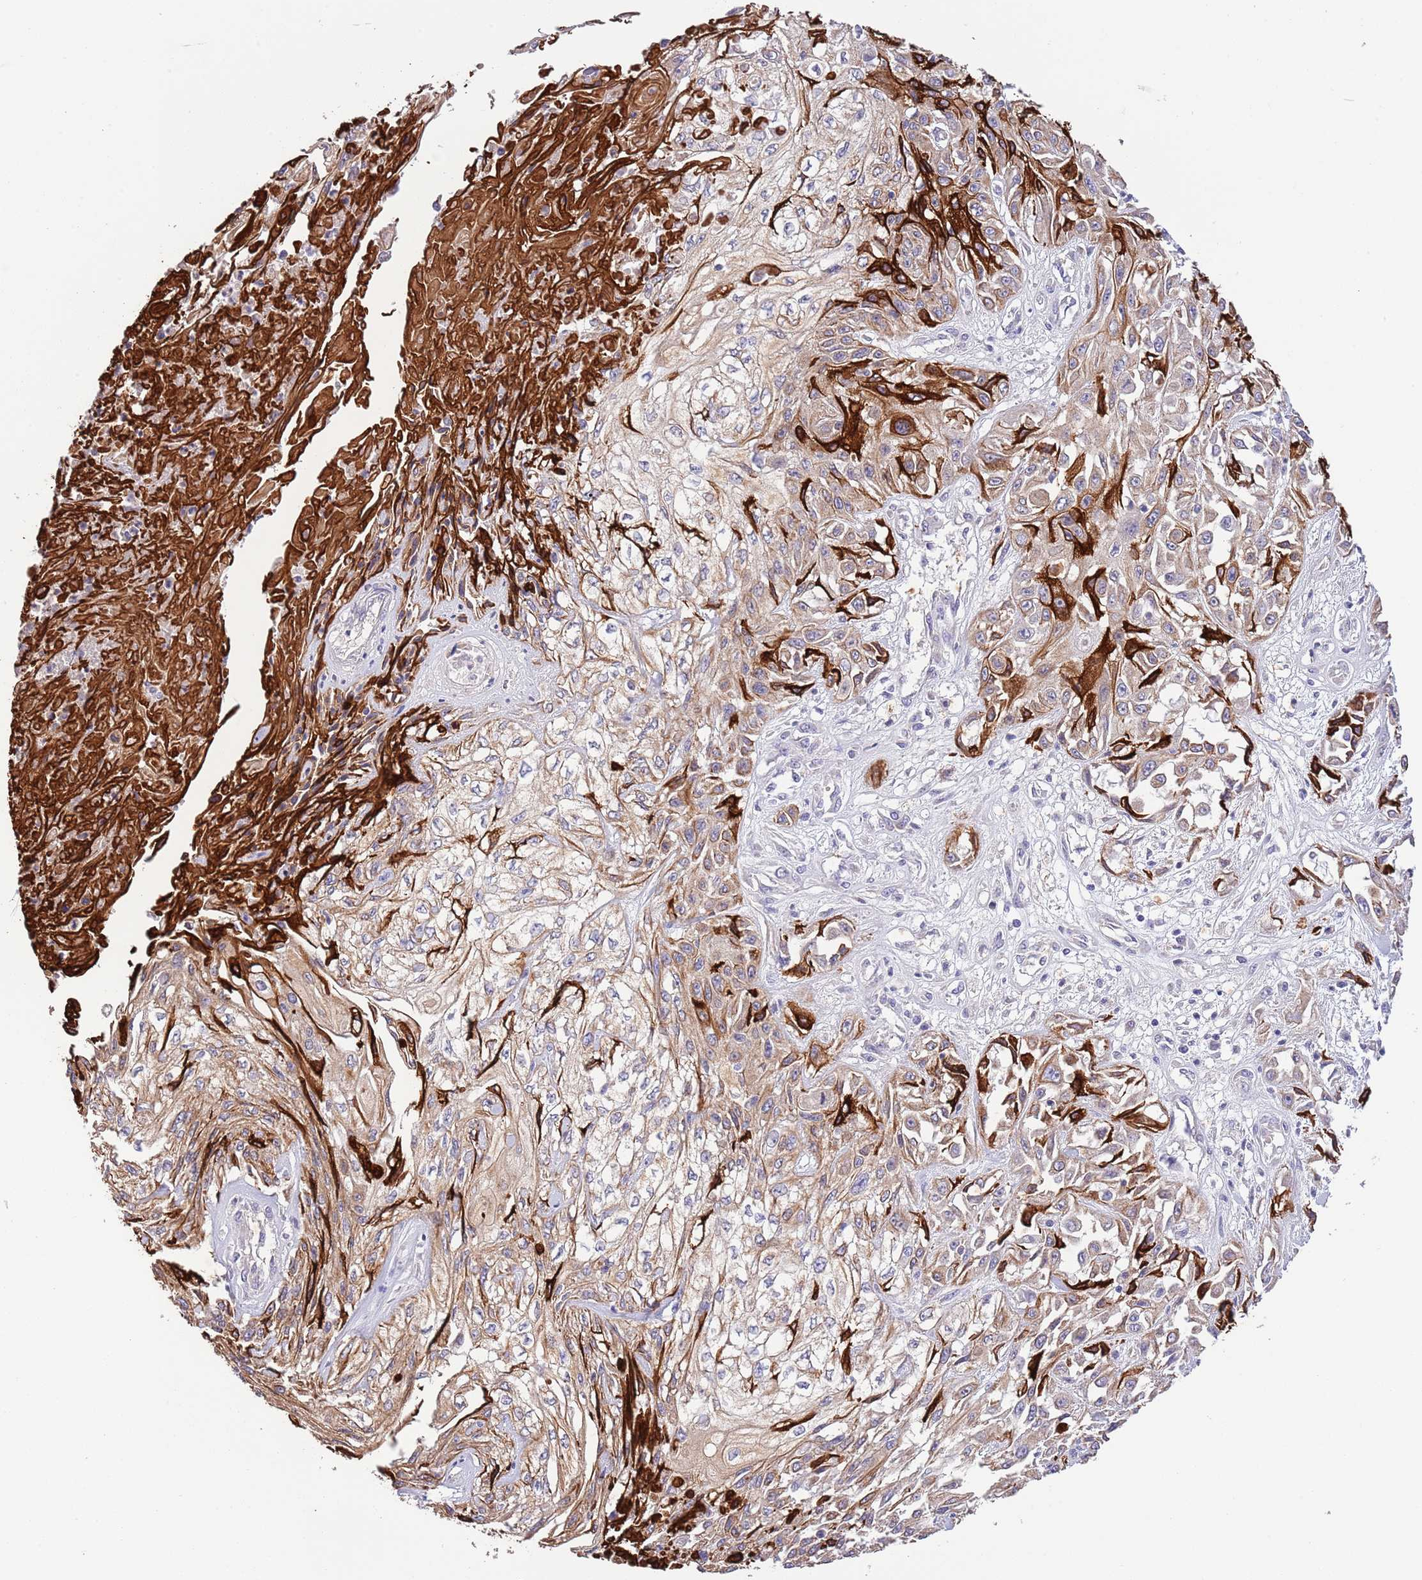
{"staining": {"intensity": "strong", "quantity": "<25%", "location": "cytoplasmic/membranous"}, "tissue": "skin cancer", "cell_type": "Tumor cells", "image_type": "cancer", "snomed": [{"axis": "morphology", "description": "Squamous cell carcinoma, NOS"}, {"axis": "morphology", "description": "Squamous cell carcinoma, metastatic, NOS"}, {"axis": "topography", "description": "Skin"}, {"axis": "topography", "description": "Lymph node"}], "caption": "DAB (3,3'-diaminobenzidine) immunohistochemical staining of skin metastatic squamous cell carcinoma reveals strong cytoplasmic/membranous protein positivity in about <25% of tumor cells. The staining is performed using DAB brown chromogen to label protein expression. The nuclei are counter-stained blue using hematoxylin.", "gene": "ZNF658", "patient": {"sex": "male", "age": 75}}